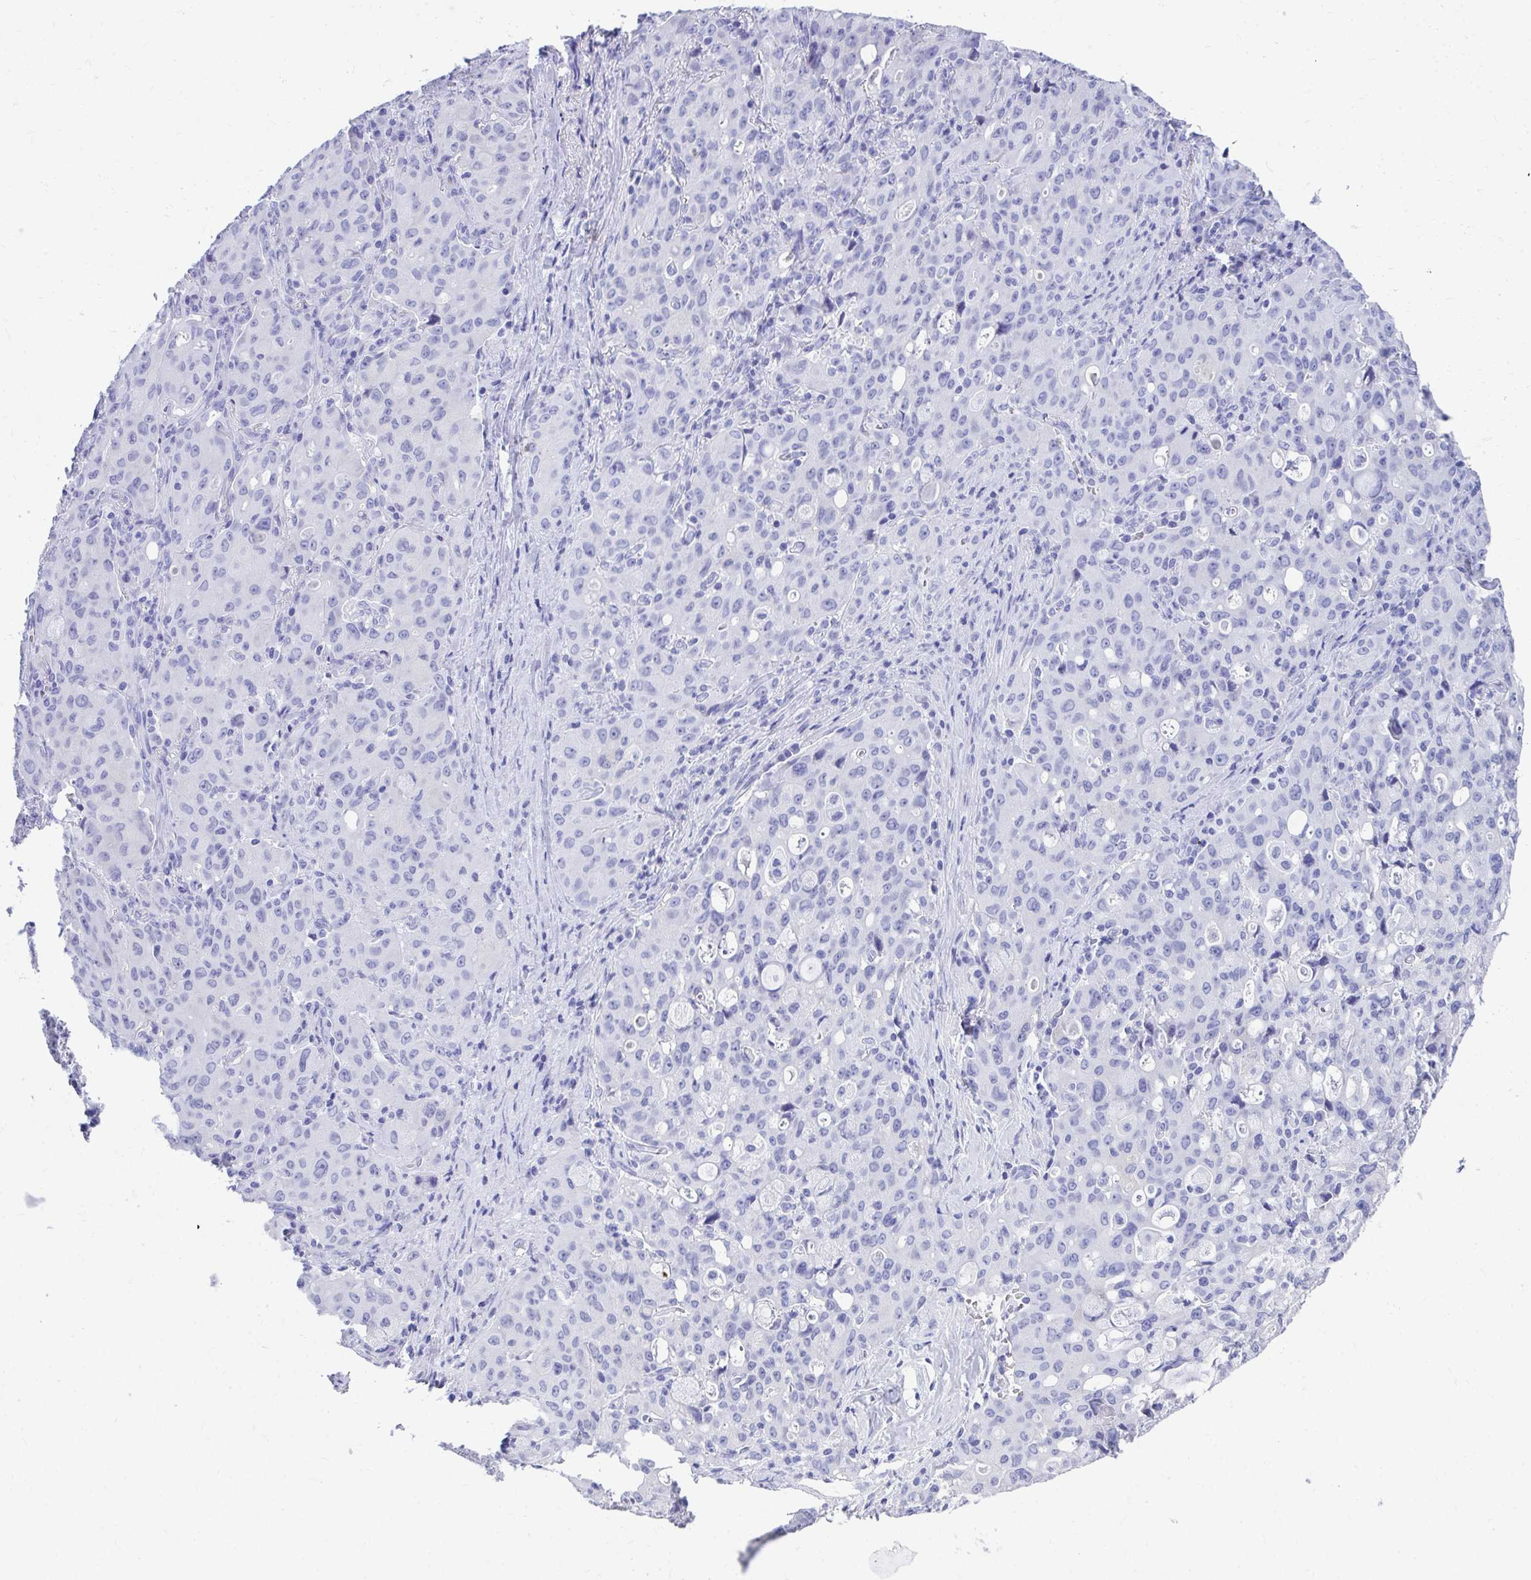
{"staining": {"intensity": "negative", "quantity": "none", "location": "none"}, "tissue": "lung cancer", "cell_type": "Tumor cells", "image_type": "cancer", "snomed": [{"axis": "morphology", "description": "Adenocarcinoma, NOS"}, {"axis": "topography", "description": "Lung"}], "caption": "Photomicrograph shows no protein staining in tumor cells of lung cancer (adenocarcinoma) tissue. (Stains: DAB (3,3'-diaminobenzidine) IHC with hematoxylin counter stain, Microscopy: brightfield microscopy at high magnification).", "gene": "HGD", "patient": {"sex": "female", "age": 44}}